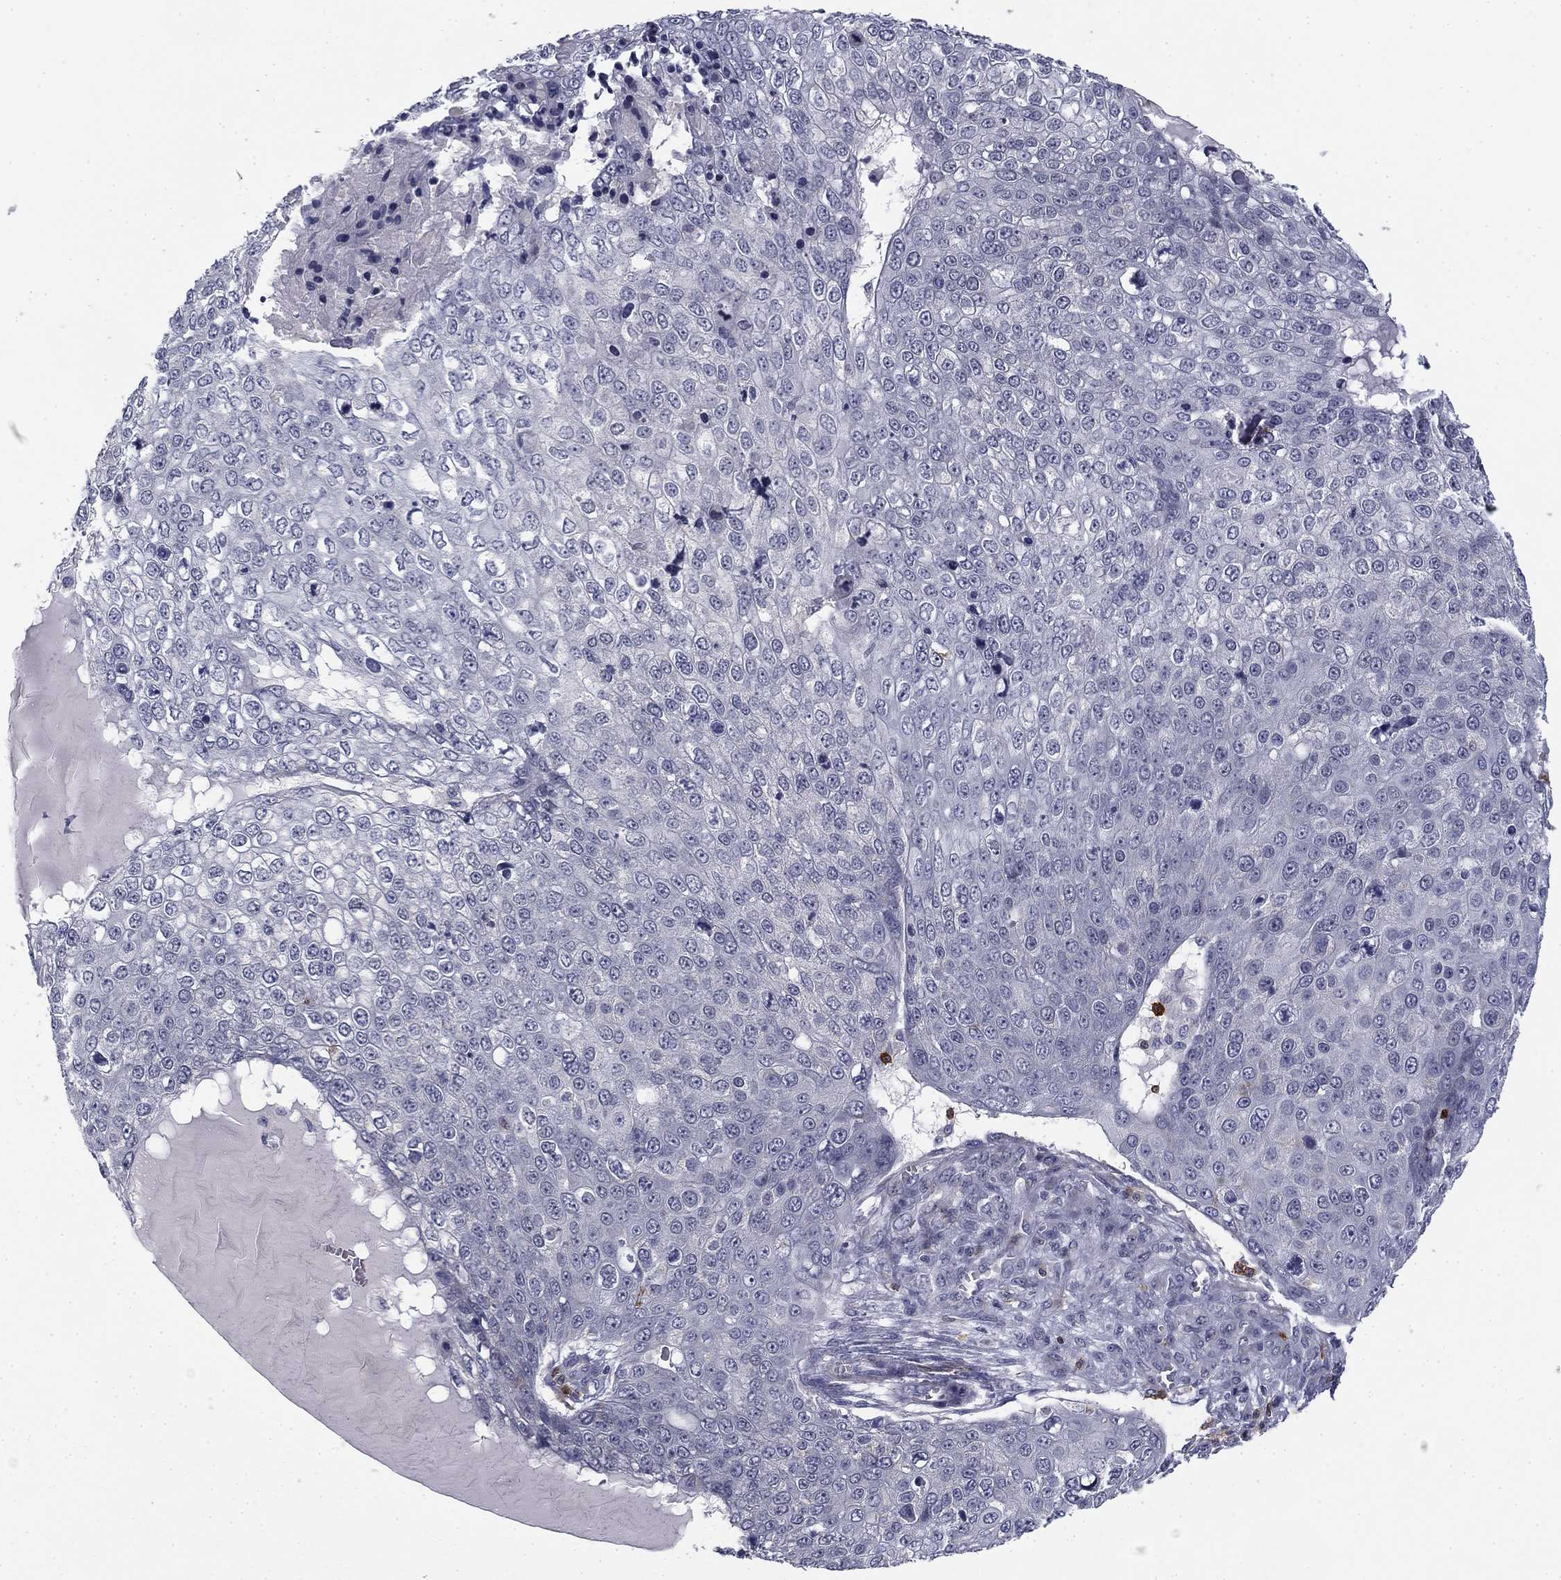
{"staining": {"intensity": "negative", "quantity": "none", "location": "none"}, "tissue": "skin cancer", "cell_type": "Tumor cells", "image_type": "cancer", "snomed": [{"axis": "morphology", "description": "Squamous cell carcinoma, NOS"}, {"axis": "topography", "description": "Skin"}], "caption": "Immunohistochemistry (IHC) of human skin squamous cell carcinoma reveals no positivity in tumor cells.", "gene": "TRAT1", "patient": {"sex": "male", "age": 71}}